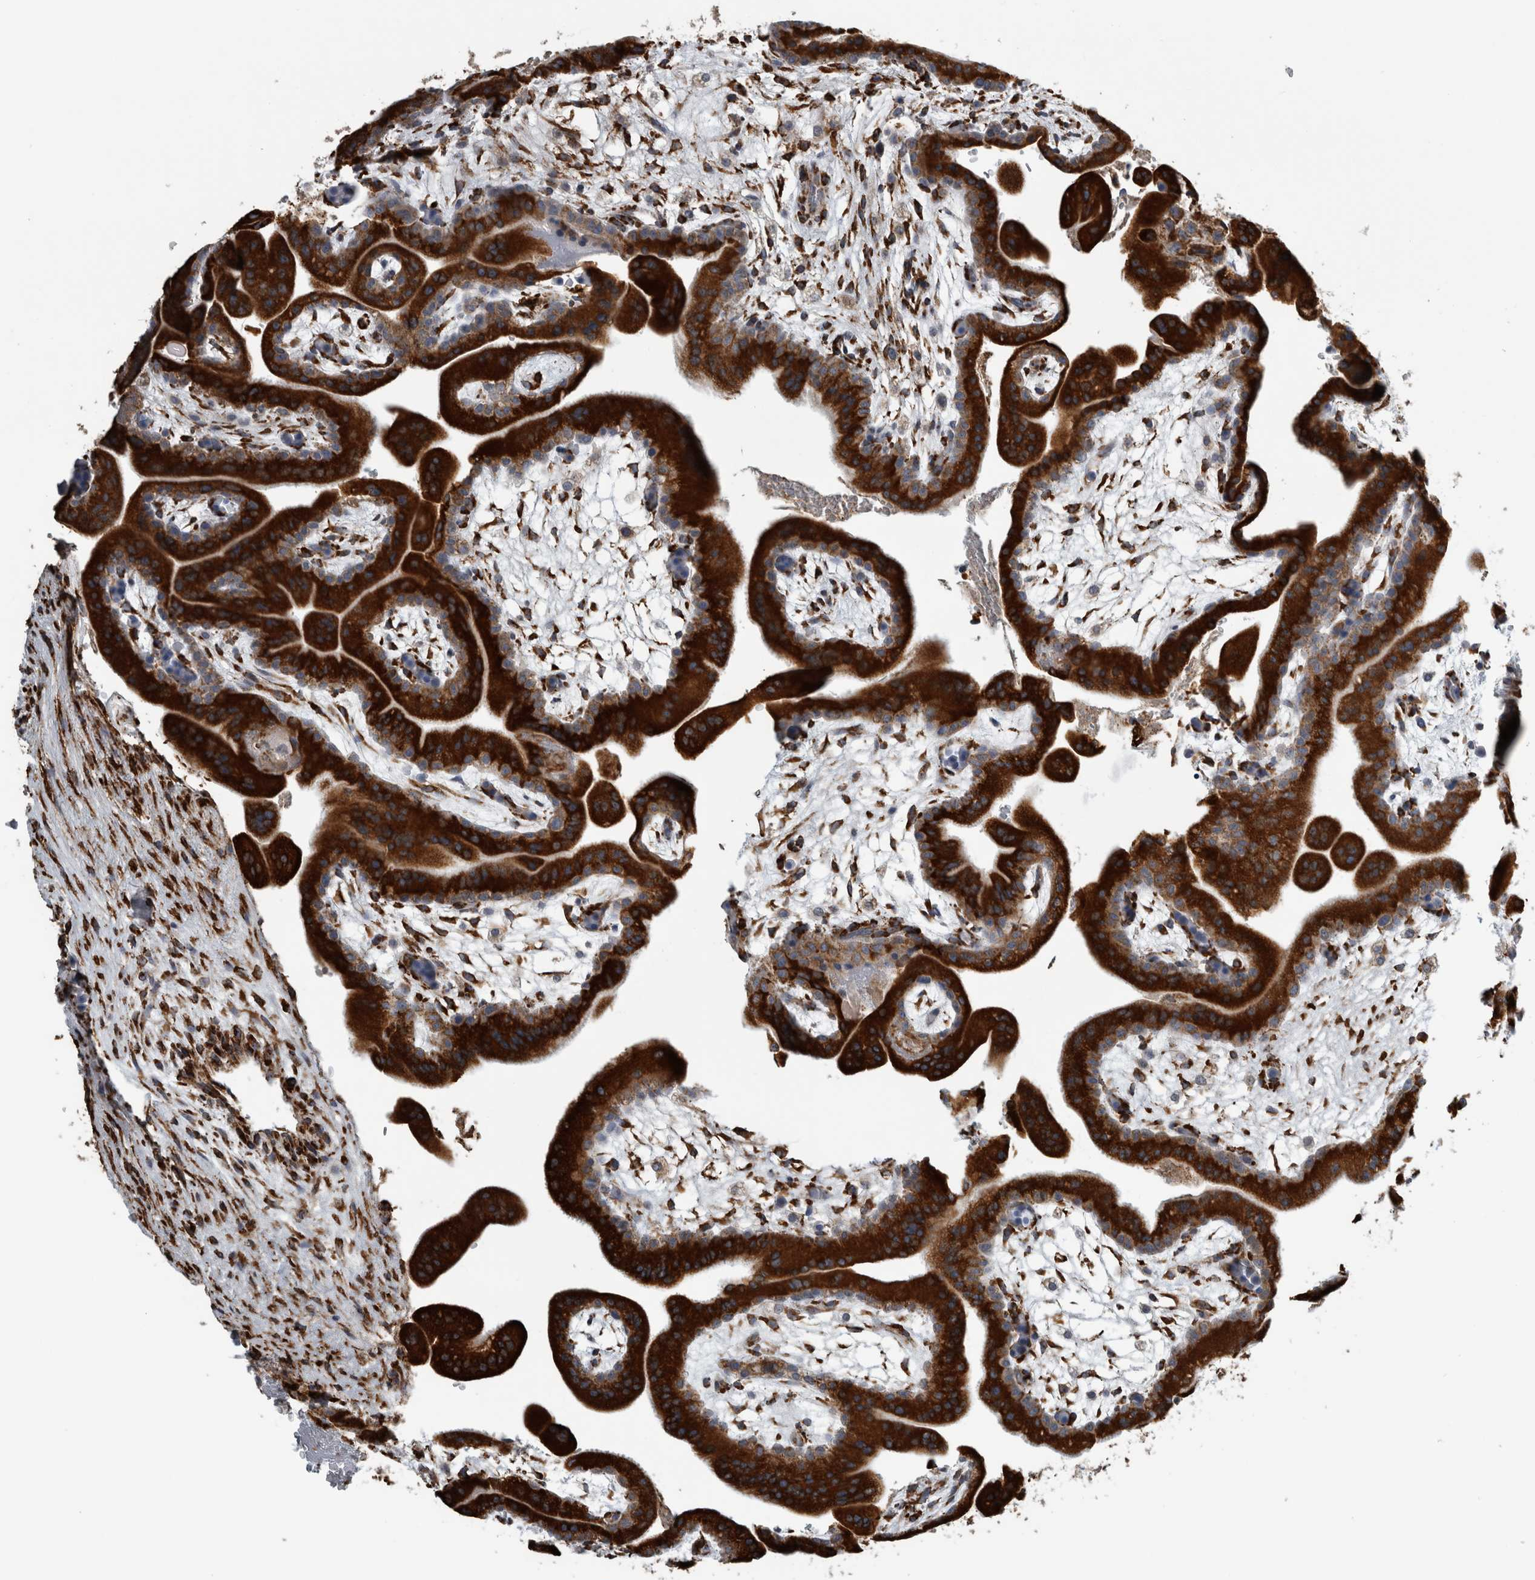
{"staining": {"intensity": "strong", "quantity": ">75%", "location": "cytoplasmic/membranous"}, "tissue": "placenta", "cell_type": "Decidual cells", "image_type": "normal", "snomed": [{"axis": "morphology", "description": "Normal tissue, NOS"}, {"axis": "topography", "description": "Placenta"}], "caption": "Immunohistochemistry micrograph of normal placenta: human placenta stained using IHC displays high levels of strong protein expression localized specifically in the cytoplasmic/membranous of decidual cells, appearing as a cytoplasmic/membranous brown color.", "gene": "FHIP2B", "patient": {"sex": "female", "age": 35}}